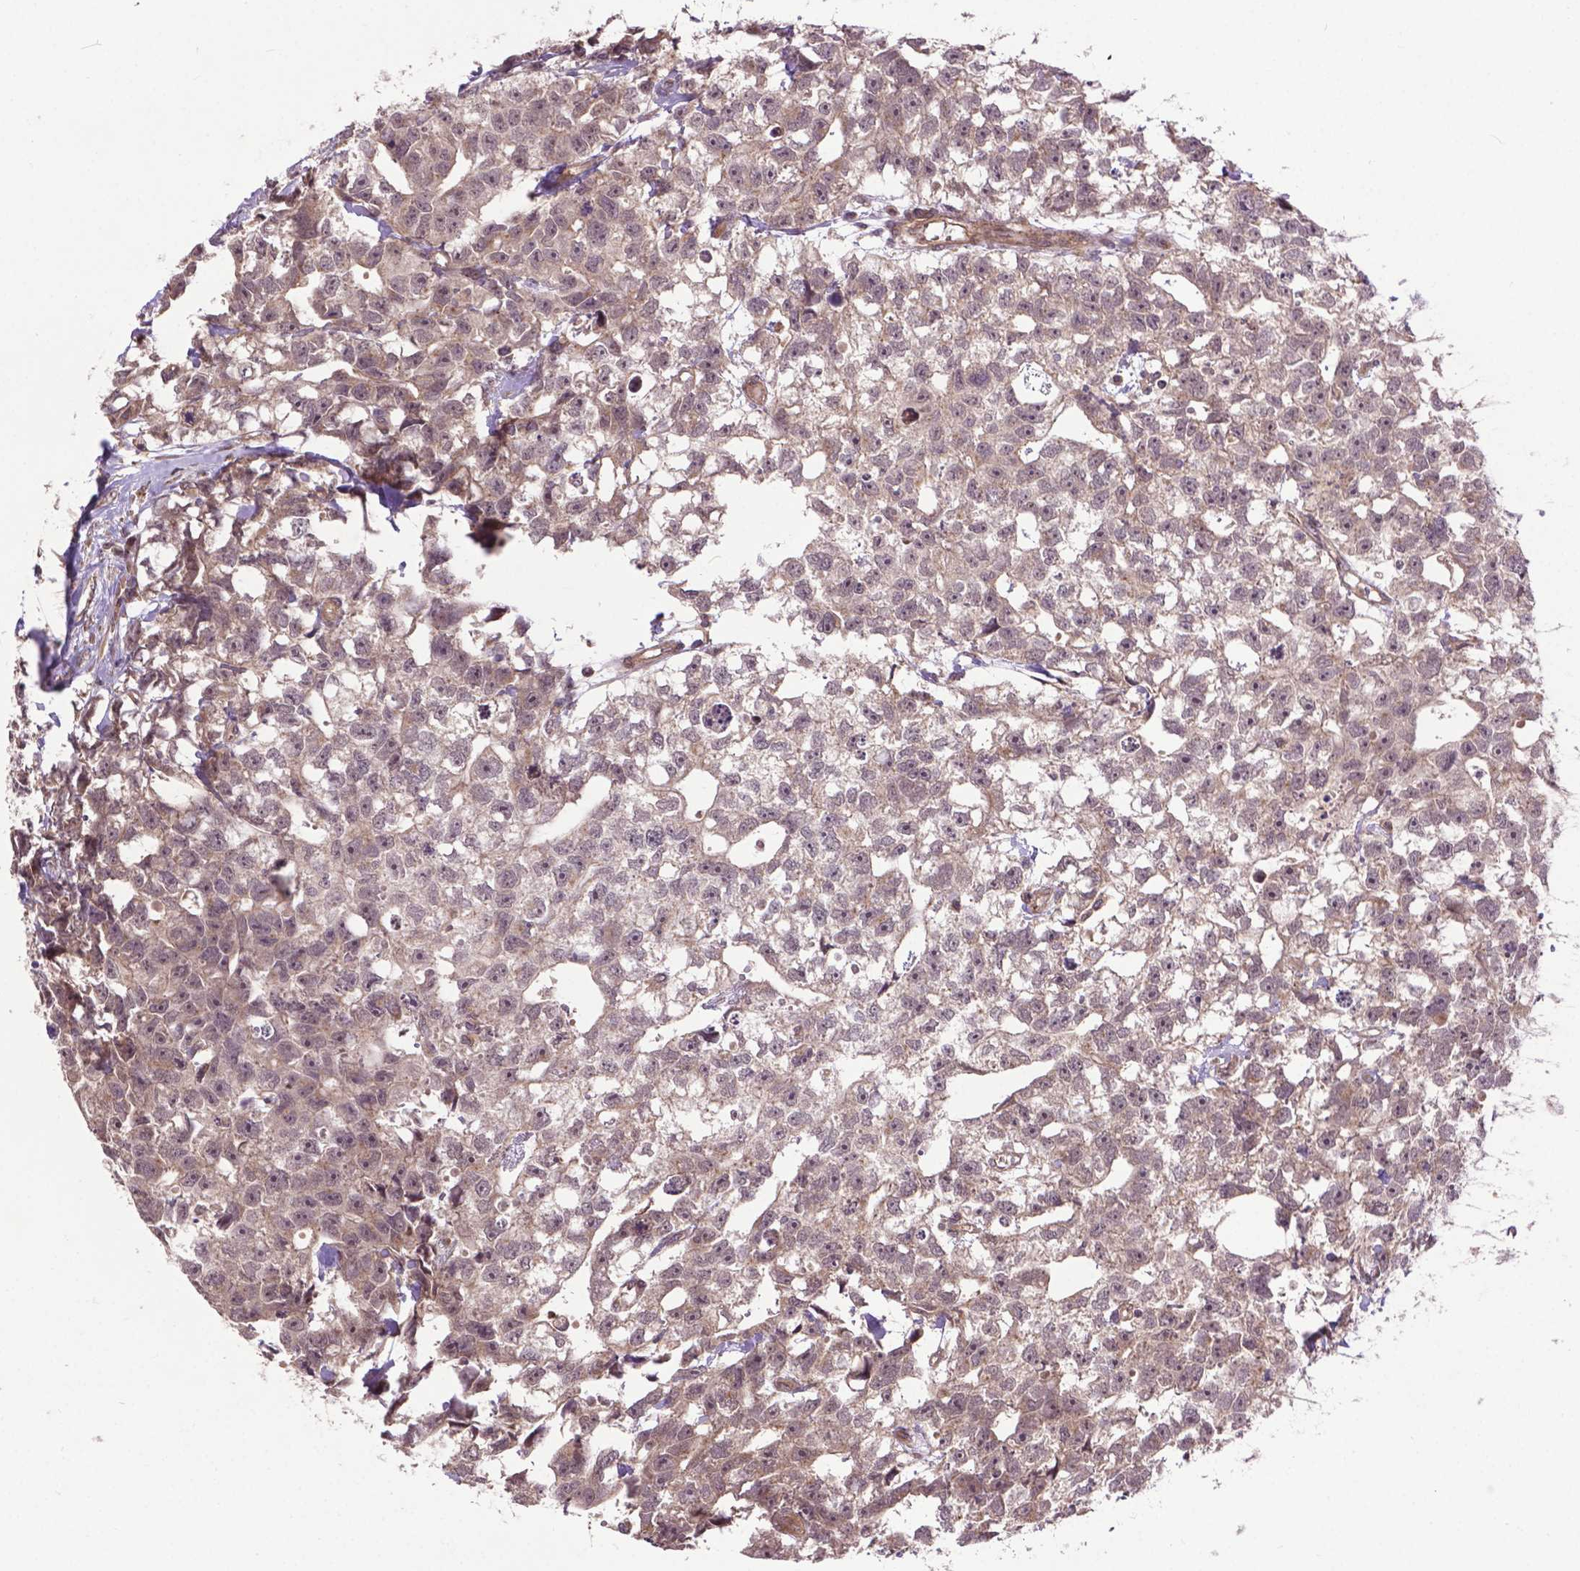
{"staining": {"intensity": "weak", "quantity": ">75%", "location": "cytoplasmic/membranous"}, "tissue": "testis cancer", "cell_type": "Tumor cells", "image_type": "cancer", "snomed": [{"axis": "morphology", "description": "Carcinoma, Embryonal, NOS"}, {"axis": "morphology", "description": "Teratoma, malignant, NOS"}, {"axis": "topography", "description": "Testis"}], "caption": "Testis cancer stained with DAB (3,3'-diaminobenzidine) immunohistochemistry (IHC) demonstrates low levels of weak cytoplasmic/membranous positivity in approximately >75% of tumor cells.", "gene": "ZNF616", "patient": {"sex": "male", "age": 44}}